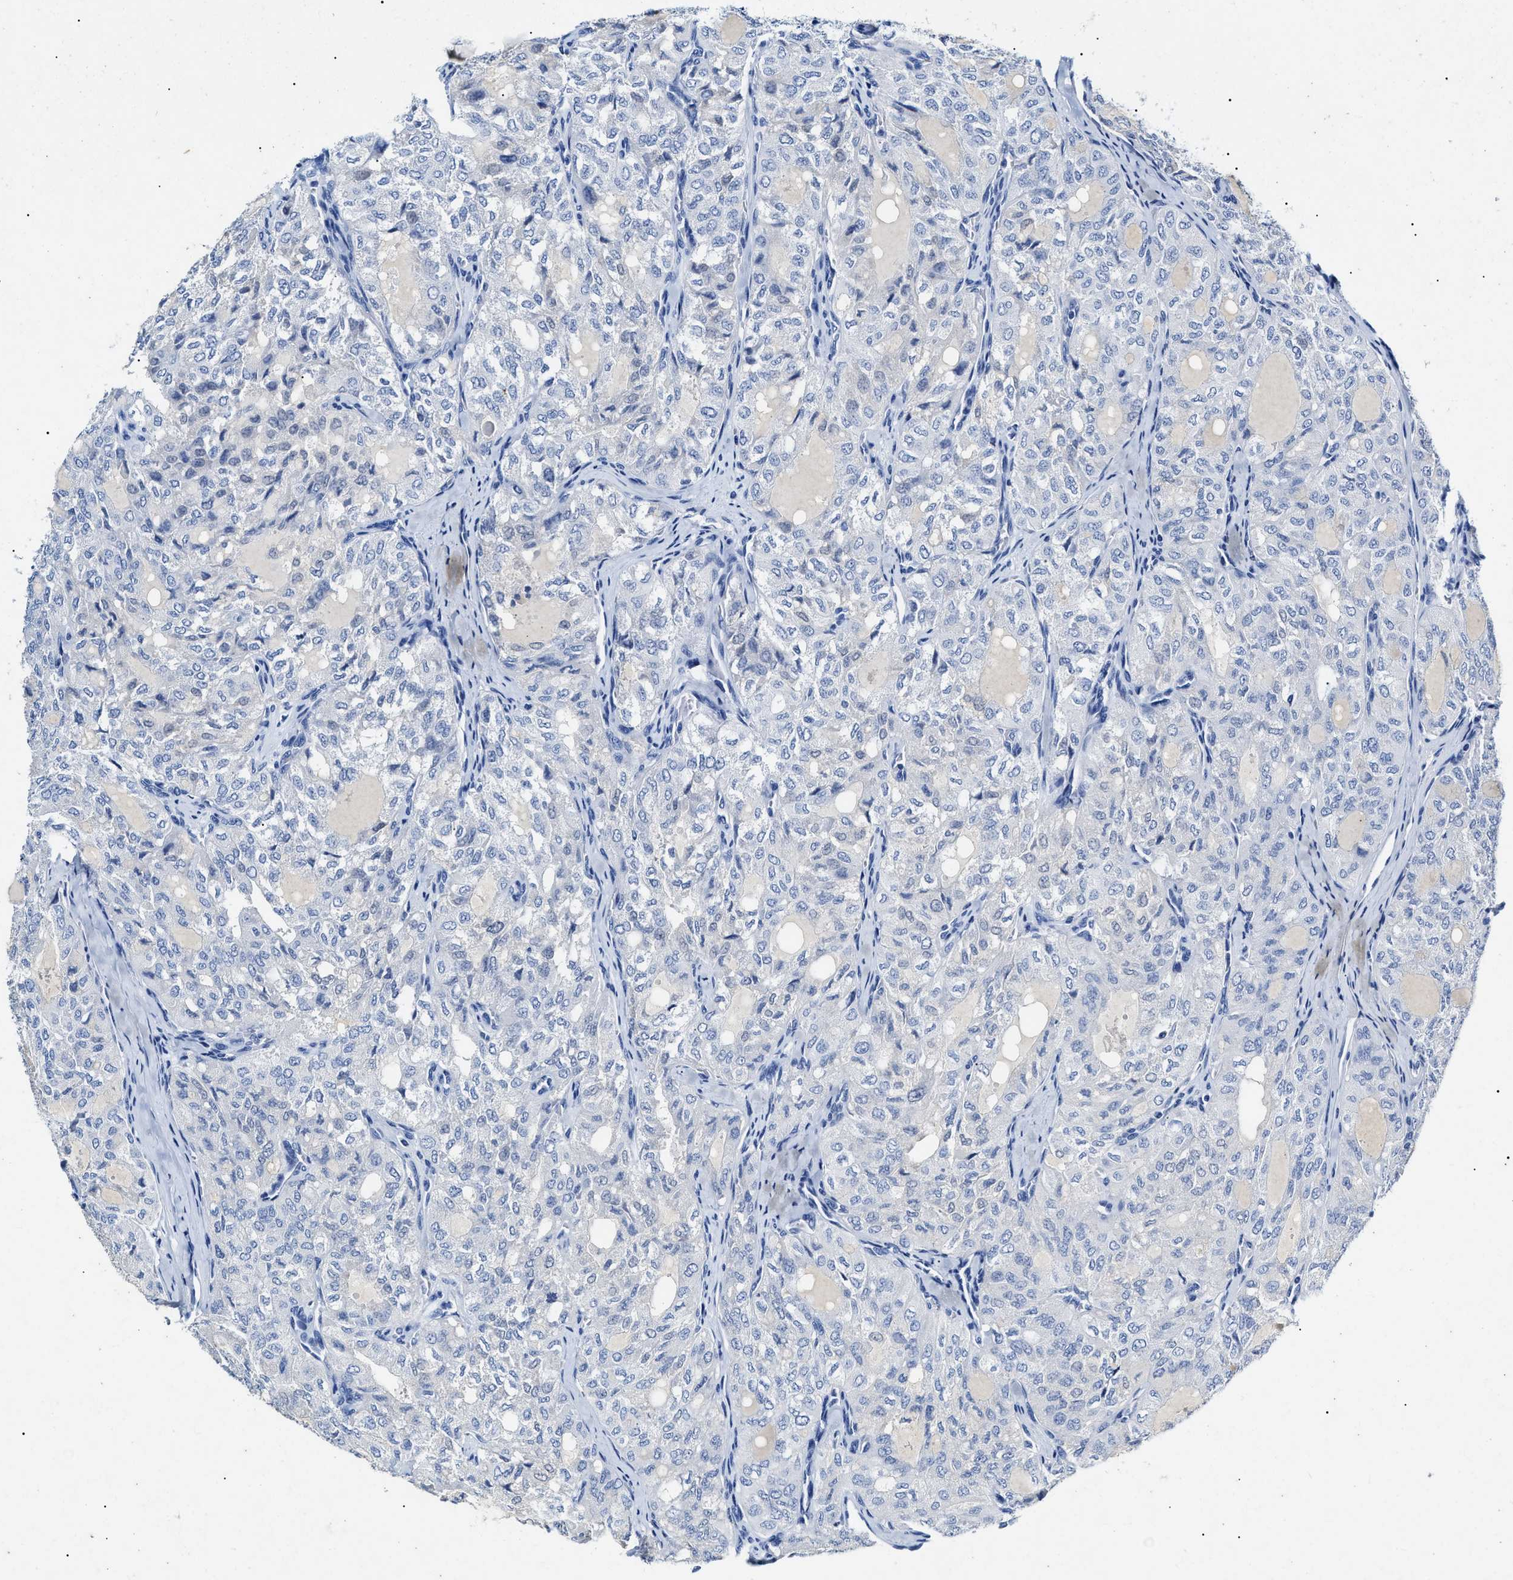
{"staining": {"intensity": "negative", "quantity": "none", "location": "none"}, "tissue": "thyroid cancer", "cell_type": "Tumor cells", "image_type": "cancer", "snomed": [{"axis": "morphology", "description": "Follicular adenoma carcinoma, NOS"}, {"axis": "topography", "description": "Thyroid gland"}], "caption": "Tumor cells are negative for brown protein staining in thyroid follicular adenoma carcinoma.", "gene": "LRRC8E", "patient": {"sex": "male", "age": 75}}